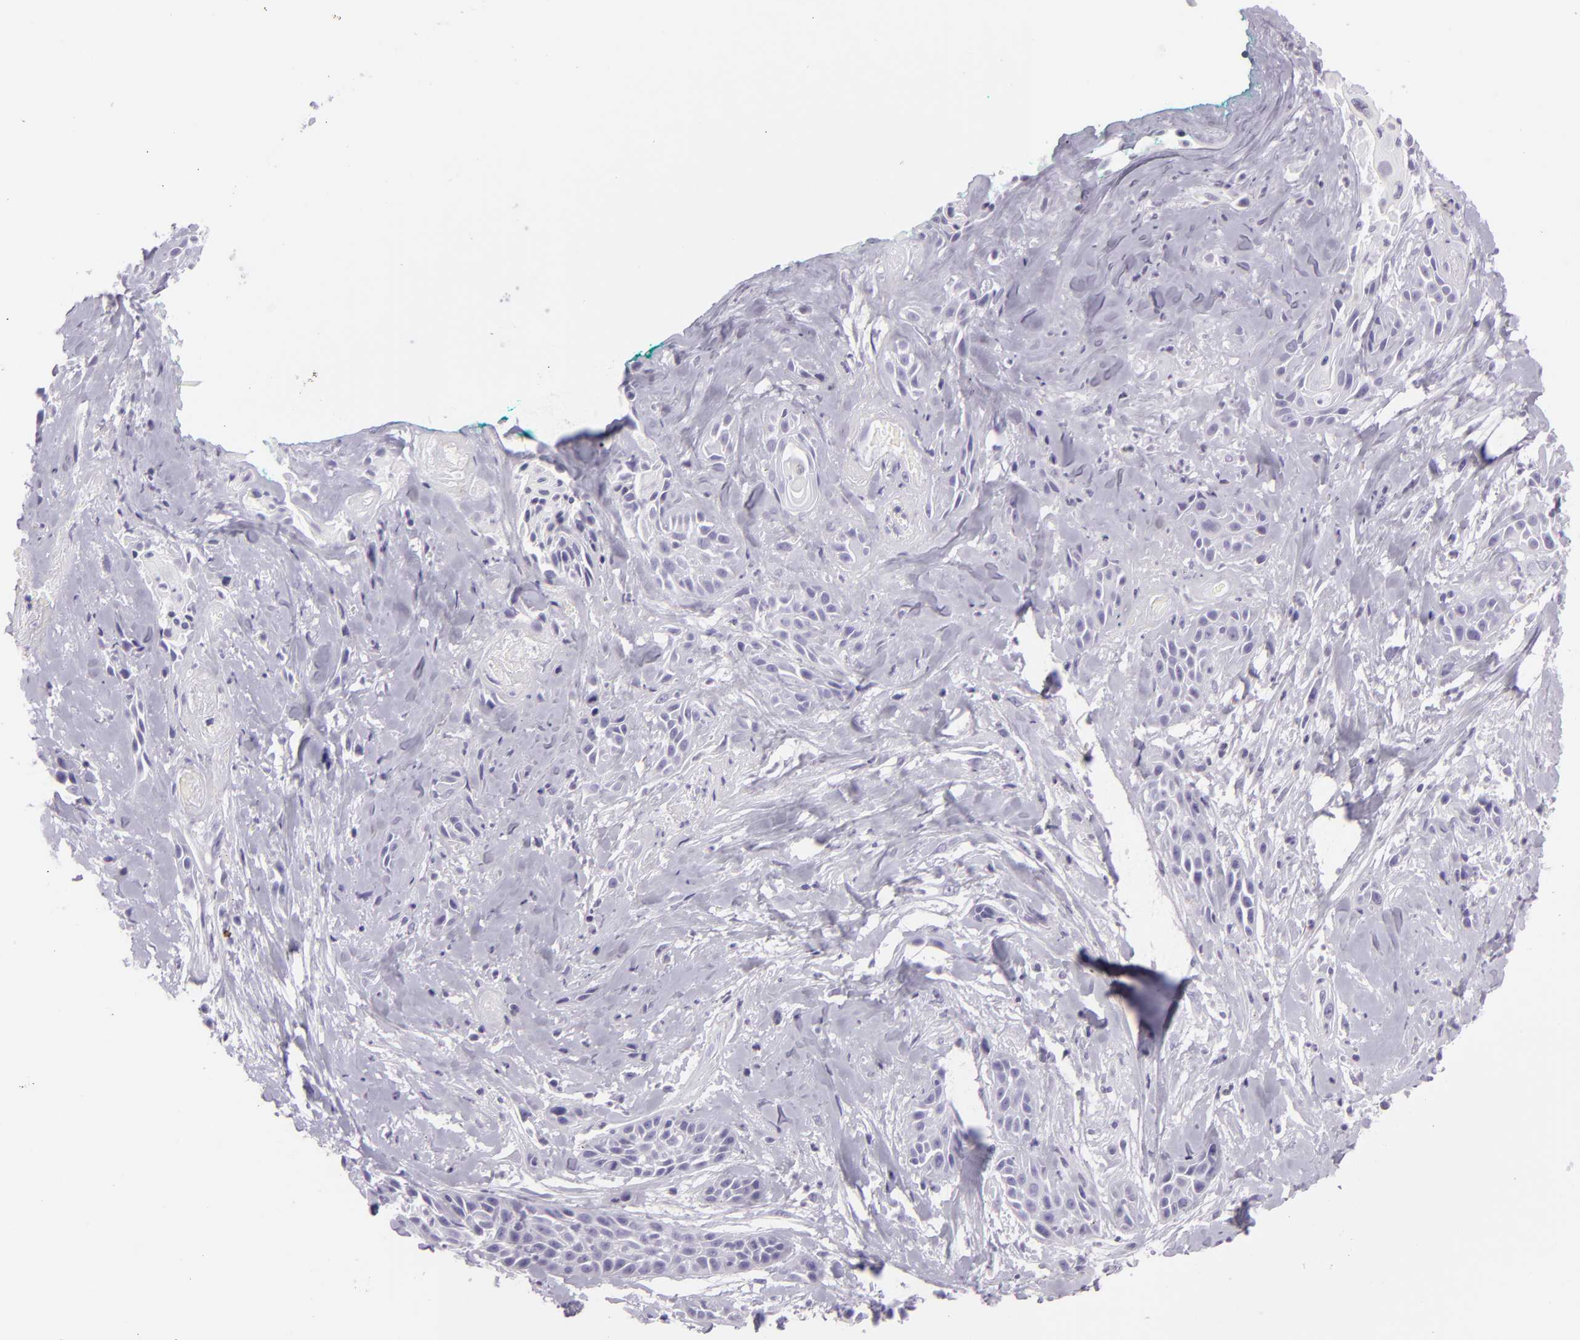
{"staining": {"intensity": "negative", "quantity": "none", "location": "none"}, "tissue": "skin cancer", "cell_type": "Tumor cells", "image_type": "cancer", "snomed": [{"axis": "morphology", "description": "Squamous cell carcinoma, NOS"}, {"axis": "topography", "description": "Skin"}, {"axis": "topography", "description": "Anal"}], "caption": "This is a photomicrograph of IHC staining of squamous cell carcinoma (skin), which shows no expression in tumor cells. The staining is performed using DAB (3,3'-diaminobenzidine) brown chromogen with nuclei counter-stained in using hematoxylin.", "gene": "MUC6", "patient": {"sex": "male", "age": 64}}